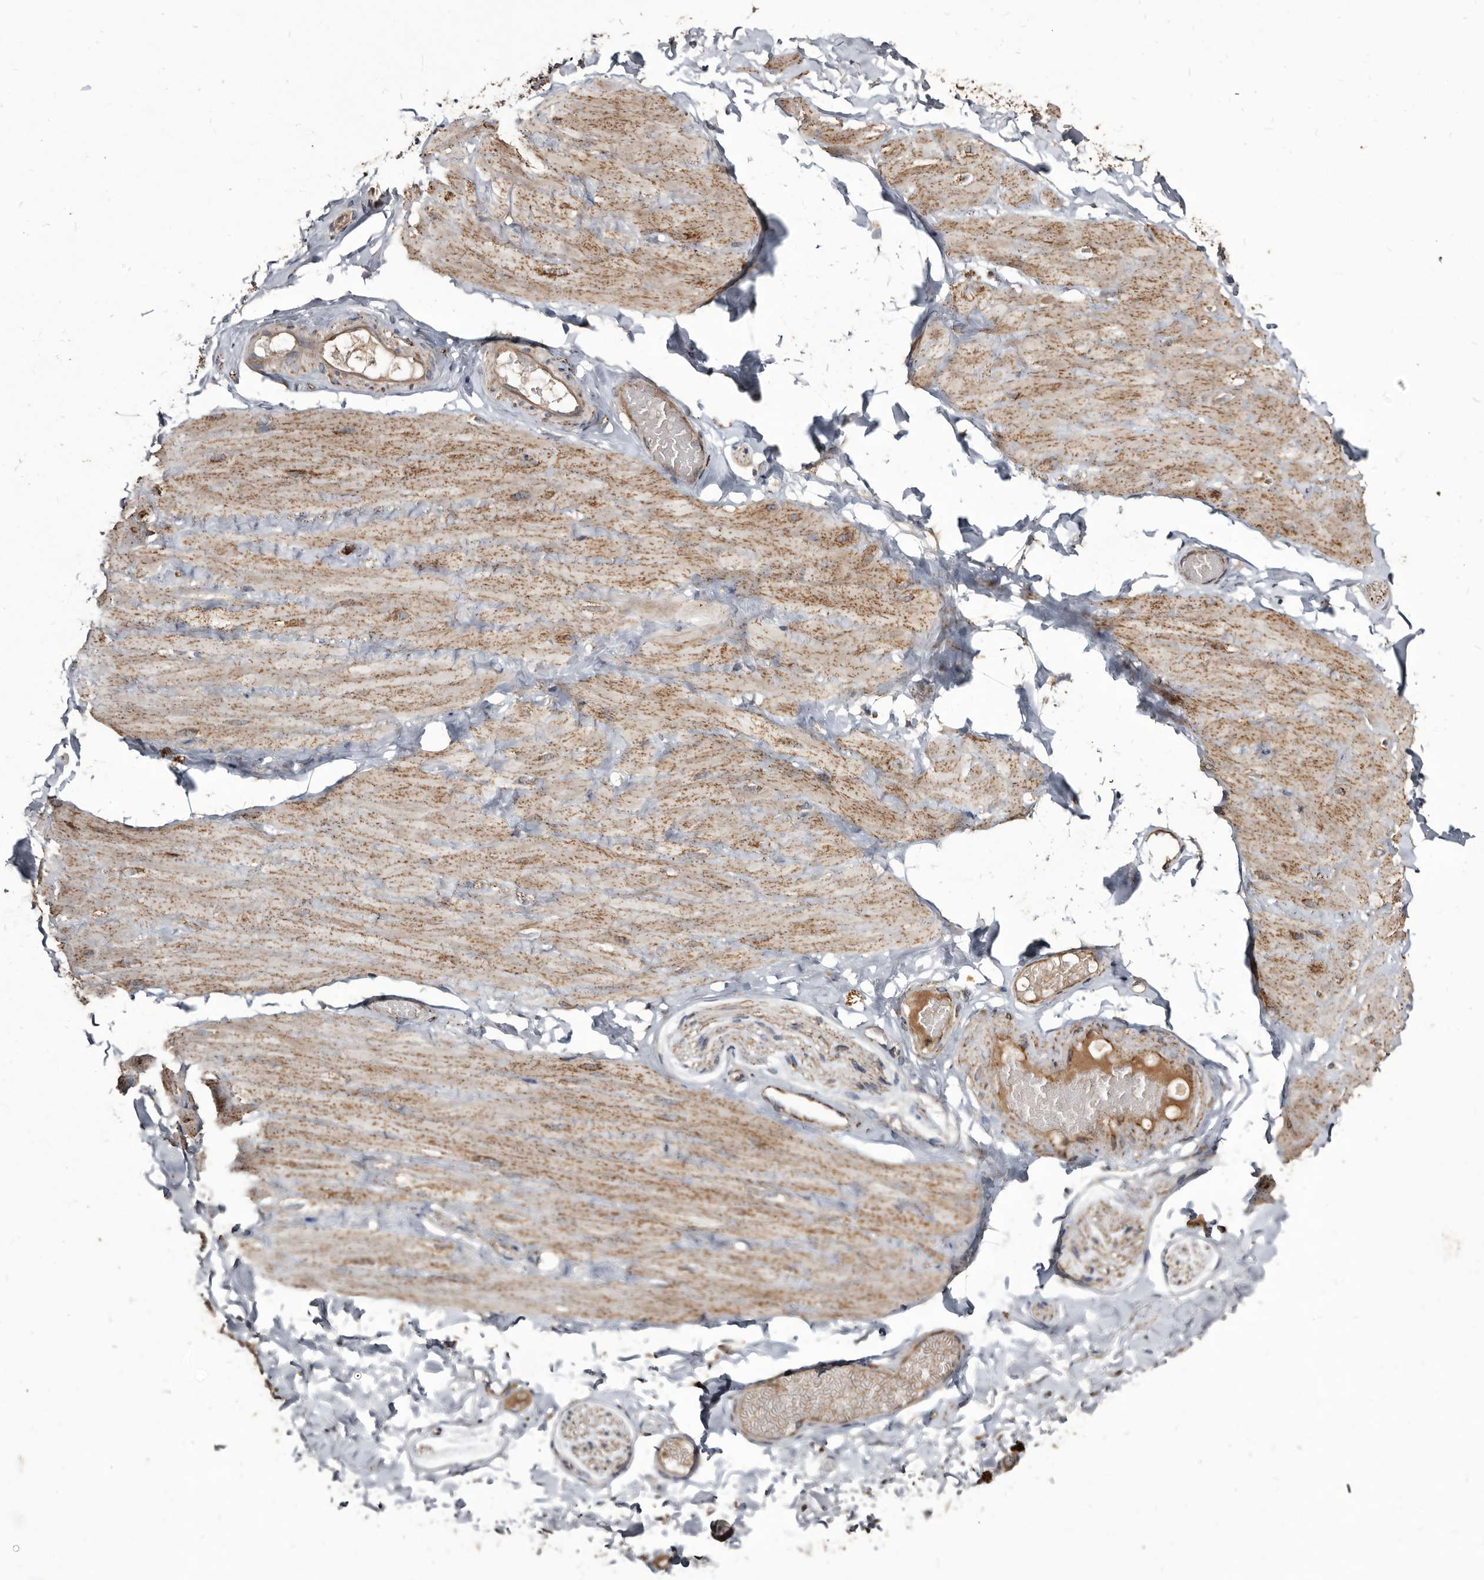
{"staining": {"intensity": "moderate", "quantity": ">75%", "location": "cytoplasmic/membranous"}, "tissue": "adipose tissue", "cell_type": "Adipocytes", "image_type": "normal", "snomed": [{"axis": "morphology", "description": "Normal tissue, NOS"}, {"axis": "topography", "description": "Adipose tissue"}, {"axis": "topography", "description": "Vascular tissue"}, {"axis": "topography", "description": "Peripheral nerve tissue"}], "caption": "This is an image of IHC staining of benign adipose tissue, which shows moderate staining in the cytoplasmic/membranous of adipocytes.", "gene": "CTSA", "patient": {"sex": "male", "age": 25}}